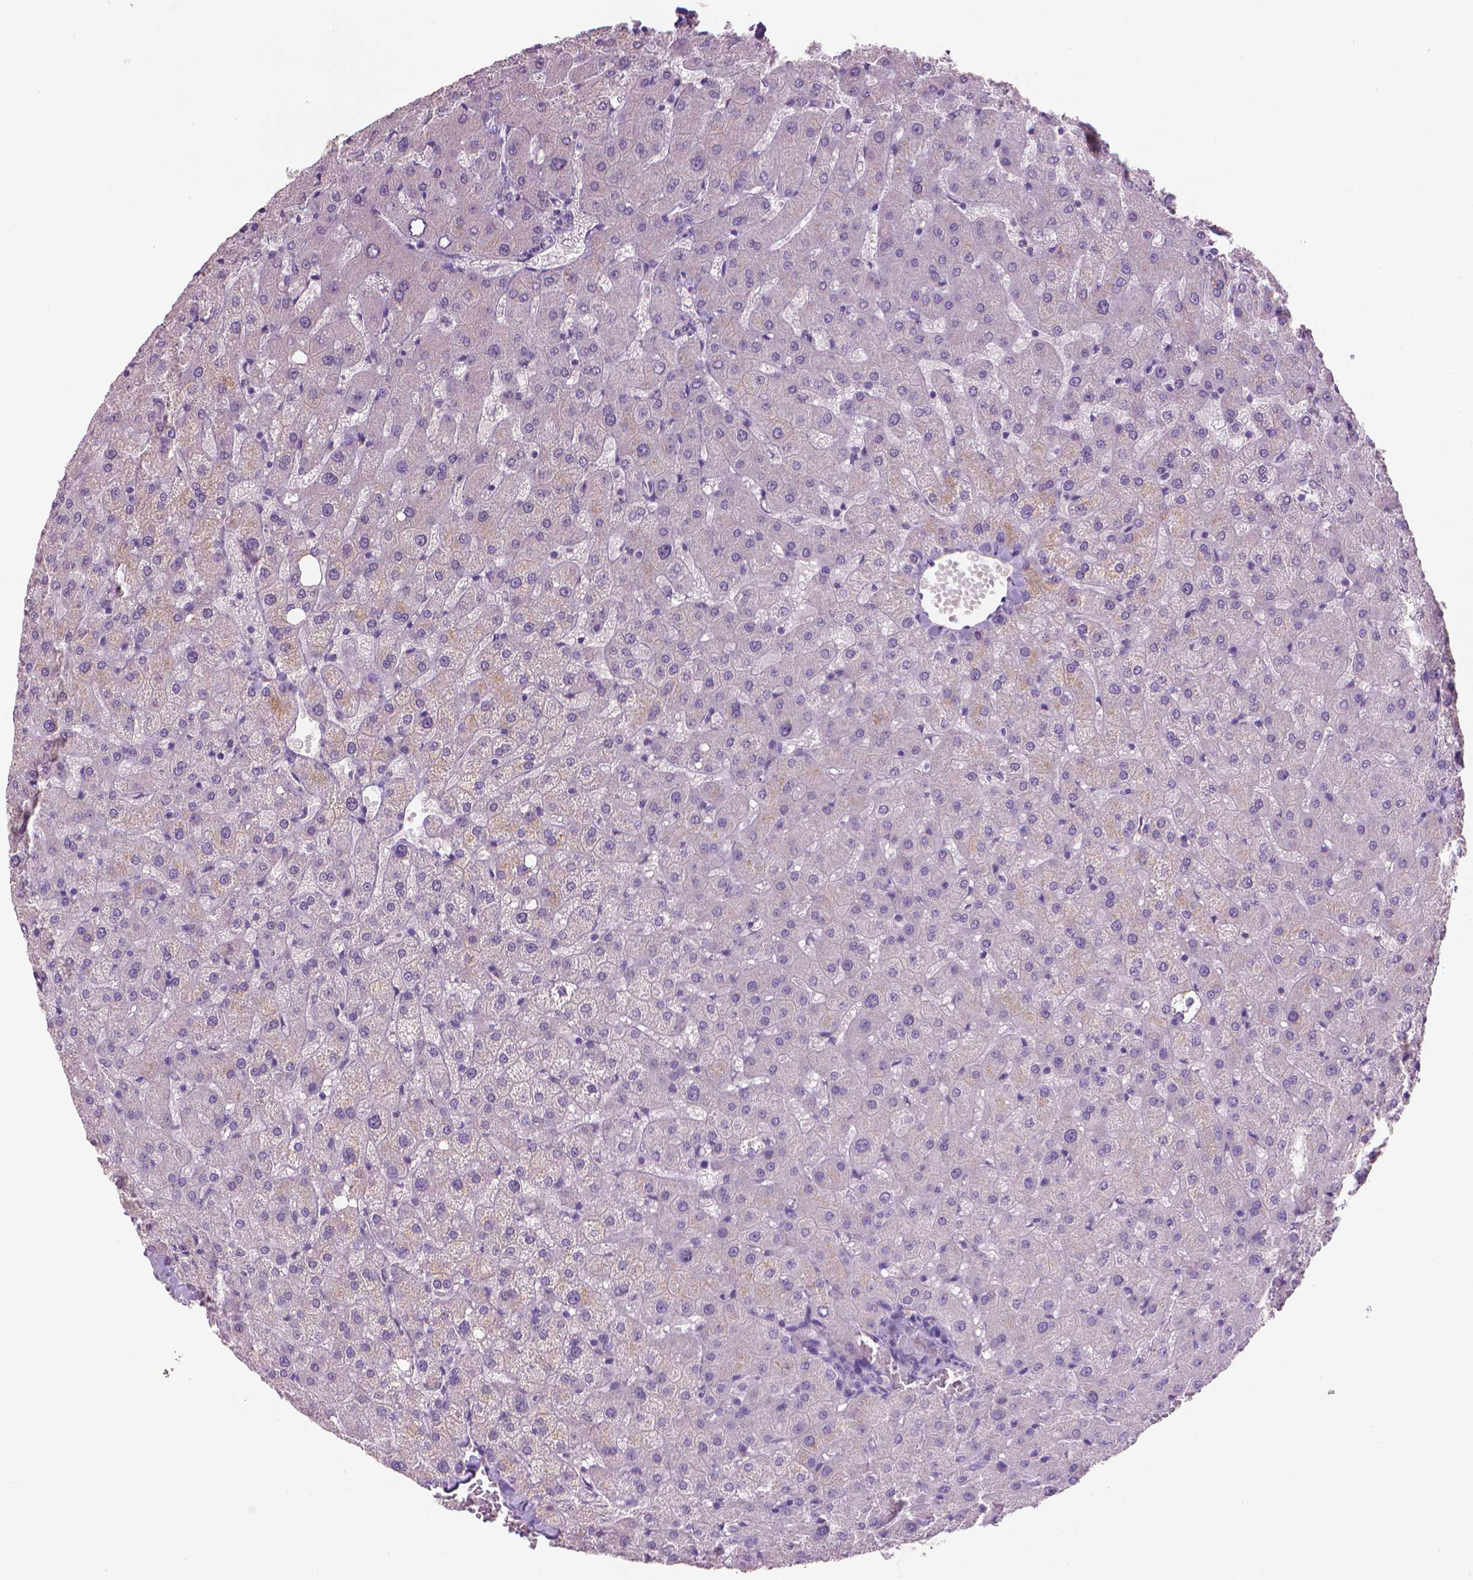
{"staining": {"intensity": "negative", "quantity": "none", "location": "none"}, "tissue": "liver", "cell_type": "Cholangiocytes", "image_type": "normal", "snomed": [{"axis": "morphology", "description": "Normal tissue, NOS"}, {"axis": "topography", "description": "Liver"}], "caption": "This is an immunohistochemistry (IHC) histopathology image of benign human liver. There is no positivity in cholangiocytes.", "gene": "MUC1", "patient": {"sex": "female", "age": 50}}